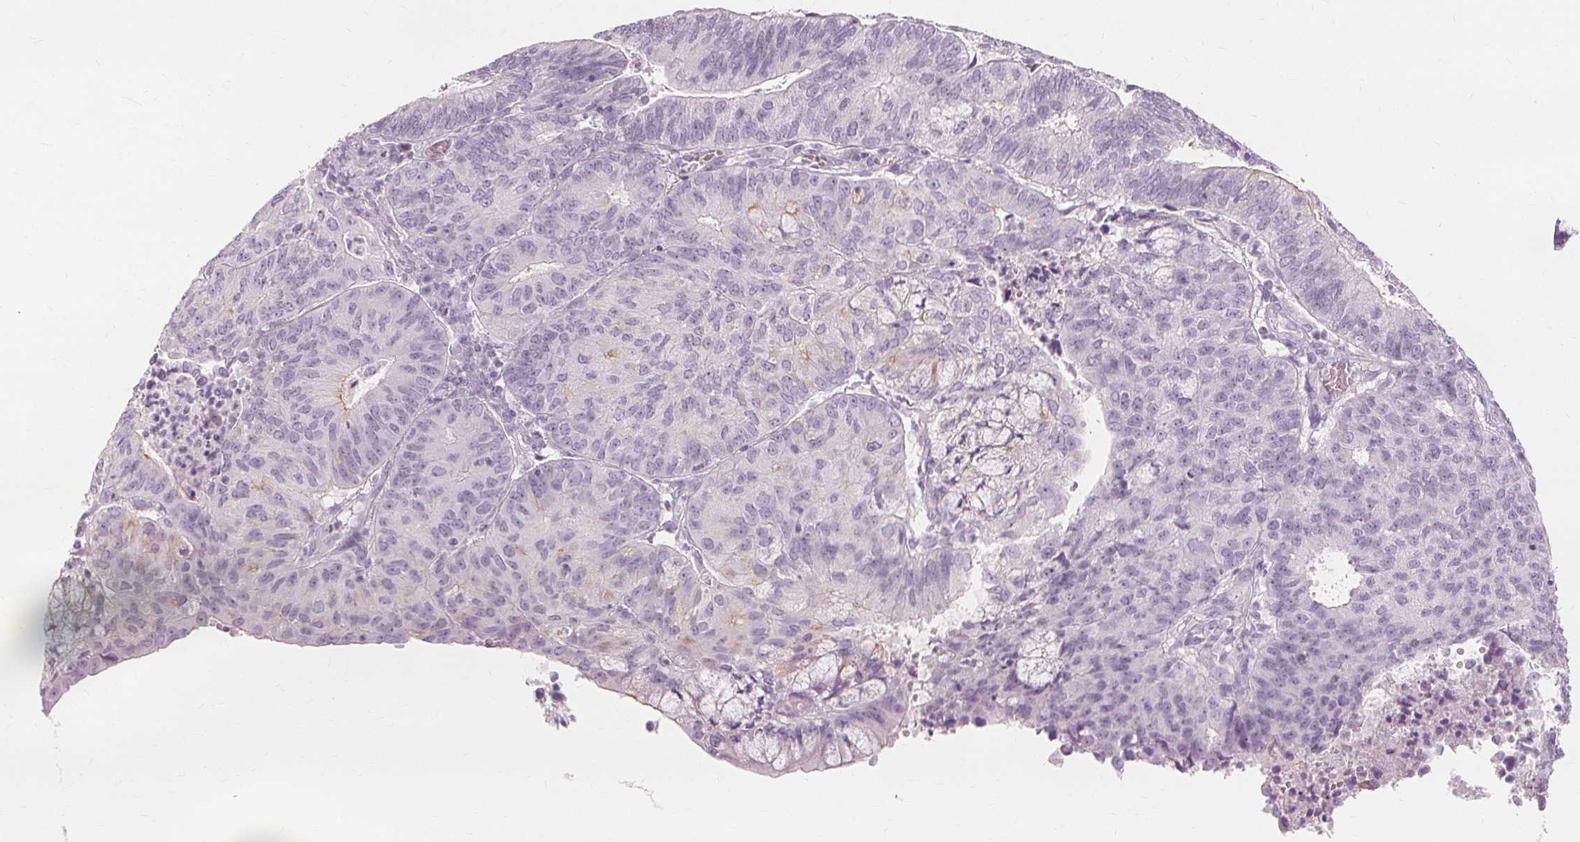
{"staining": {"intensity": "negative", "quantity": "none", "location": "none"}, "tissue": "endometrial cancer", "cell_type": "Tumor cells", "image_type": "cancer", "snomed": [{"axis": "morphology", "description": "Adenocarcinoma, NOS"}, {"axis": "topography", "description": "Endometrium"}], "caption": "DAB (3,3'-diaminobenzidine) immunohistochemical staining of endometrial cancer reveals no significant staining in tumor cells.", "gene": "MUC12", "patient": {"sex": "female", "age": 82}}